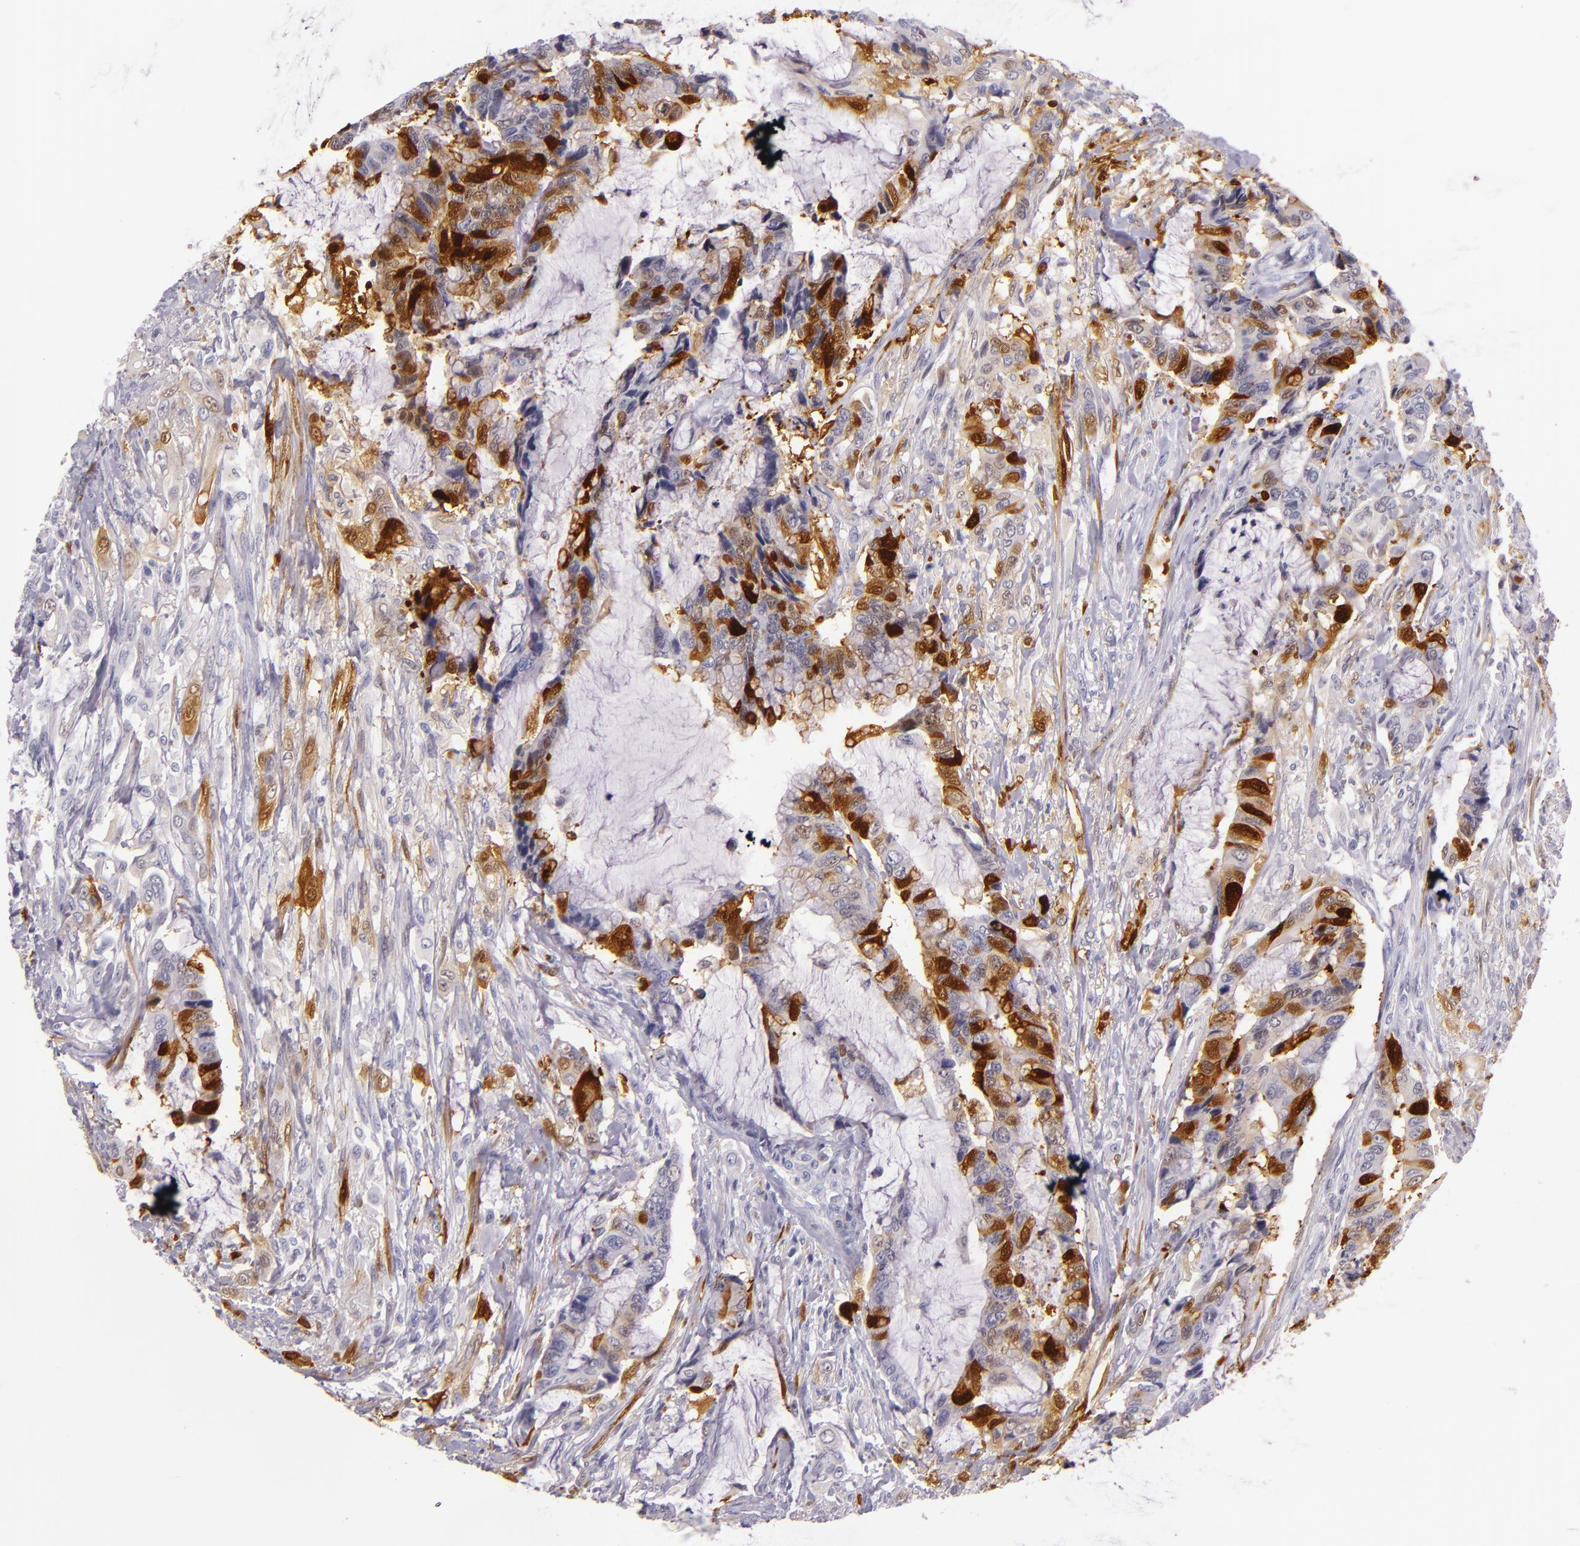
{"staining": {"intensity": "weak", "quantity": "<25%", "location": "nuclear"}, "tissue": "colorectal cancer", "cell_type": "Tumor cells", "image_type": "cancer", "snomed": [{"axis": "morphology", "description": "Adenocarcinoma, NOS"}, {"axis": "topography", "description": "Rectum"}], "caption": "There is no significant expression in tumor cells of colorectal cancer. (Immunohistochemistry, brightfield microscopy, high magnification).", "gene": "MT1A", "patient": {"sex": "female", "age": 59}}